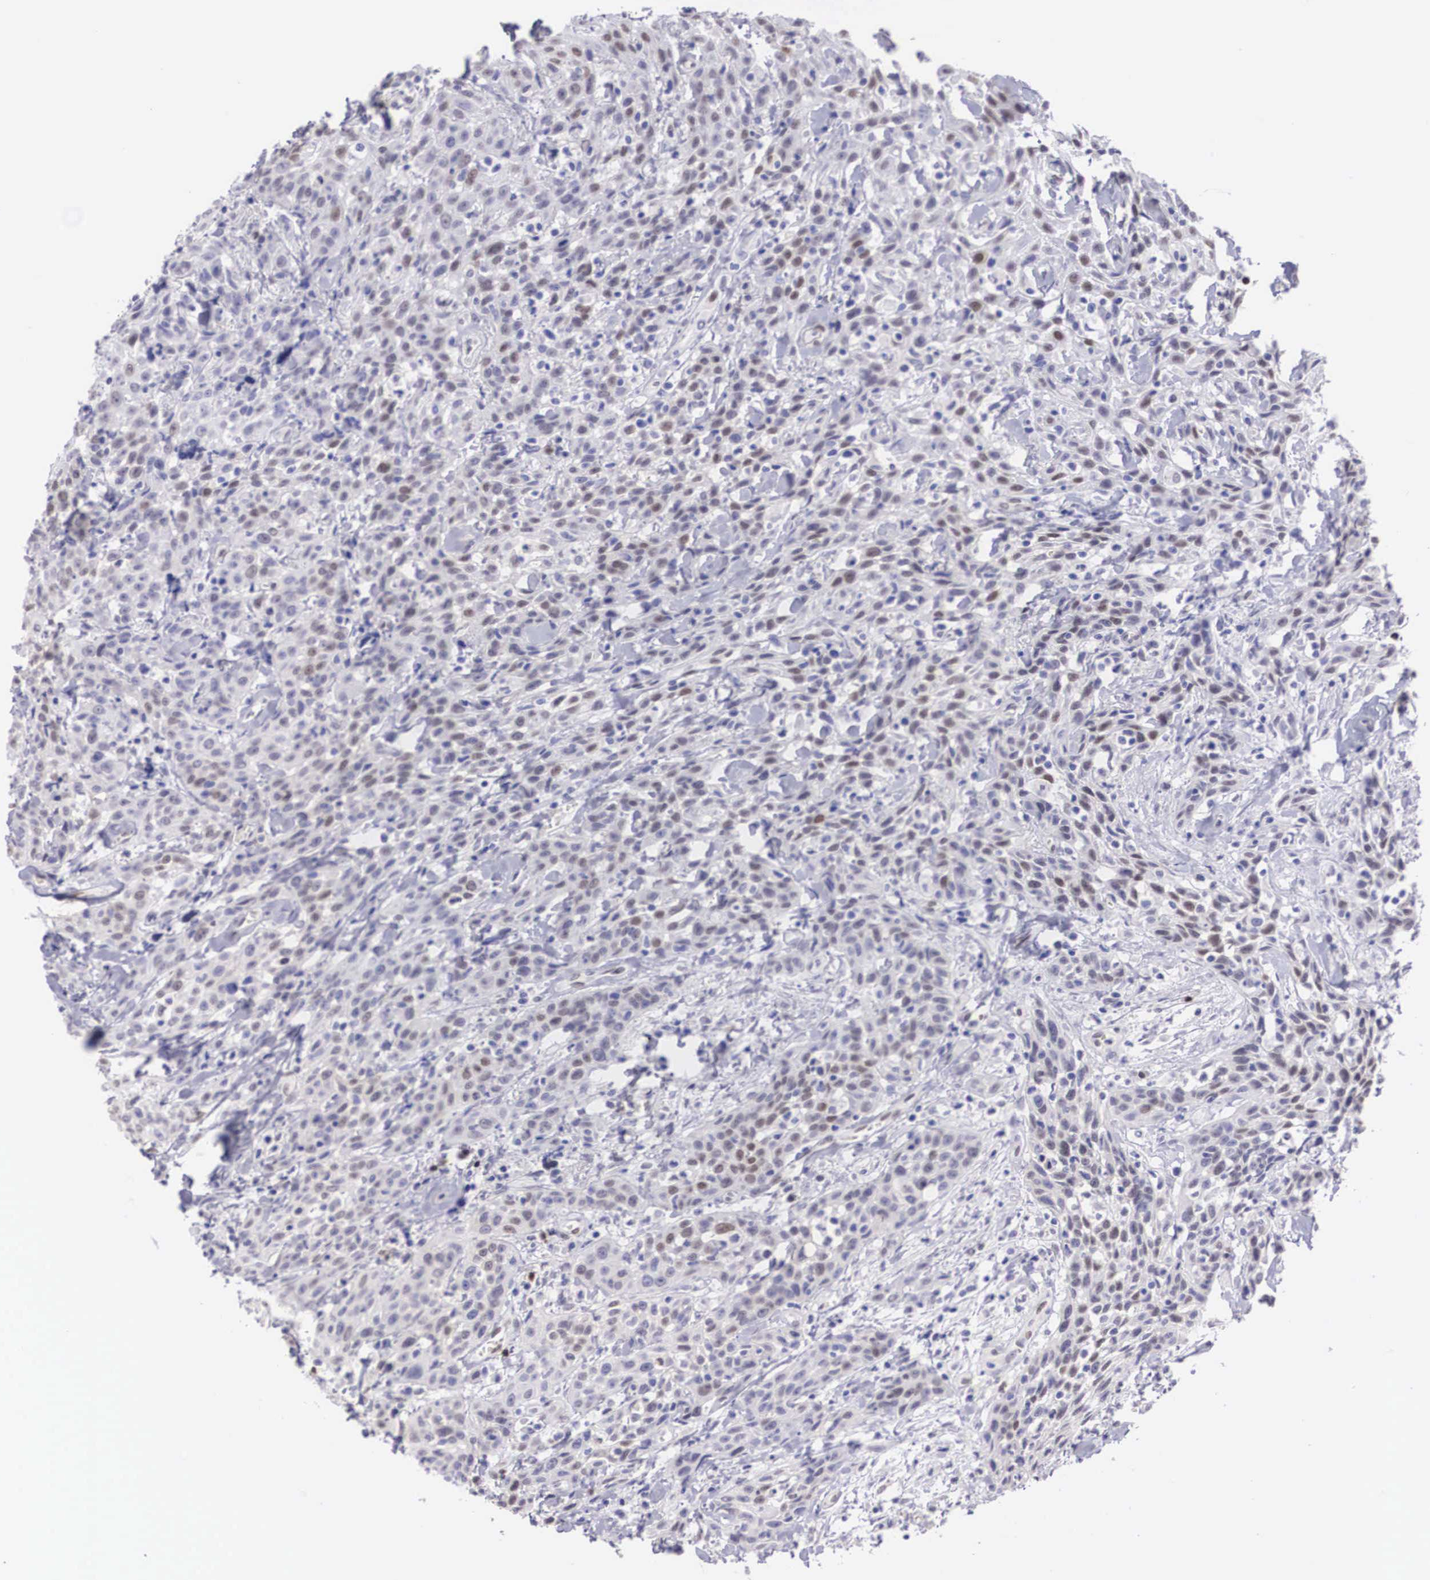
{"staining": {"intensity": "weak", "quantity": "<25%", "location": "nuclear"}, "tissue": "head and neck cancer", "cell_type": "Tumor cells", "image_type": "cancer", "snomed": [{"axis": "morphology", "description": "Squamous cell carcinoma, NOS"}, {"axis": "topography", "description": "Oral tissue"}, {"axis": "topography", "description": "Head-Neck"}], "caption": "There is no significant expression in tumor cells of head and neck squamous cell carcinoma. The staining was performed using DAB to visualize the protein expression in brown, while the nuclei were stained in blue with hematoxylin (Magnification: 20x).", "gene": "HMGN5", "patient": {"sex": "female", "age": 82}}